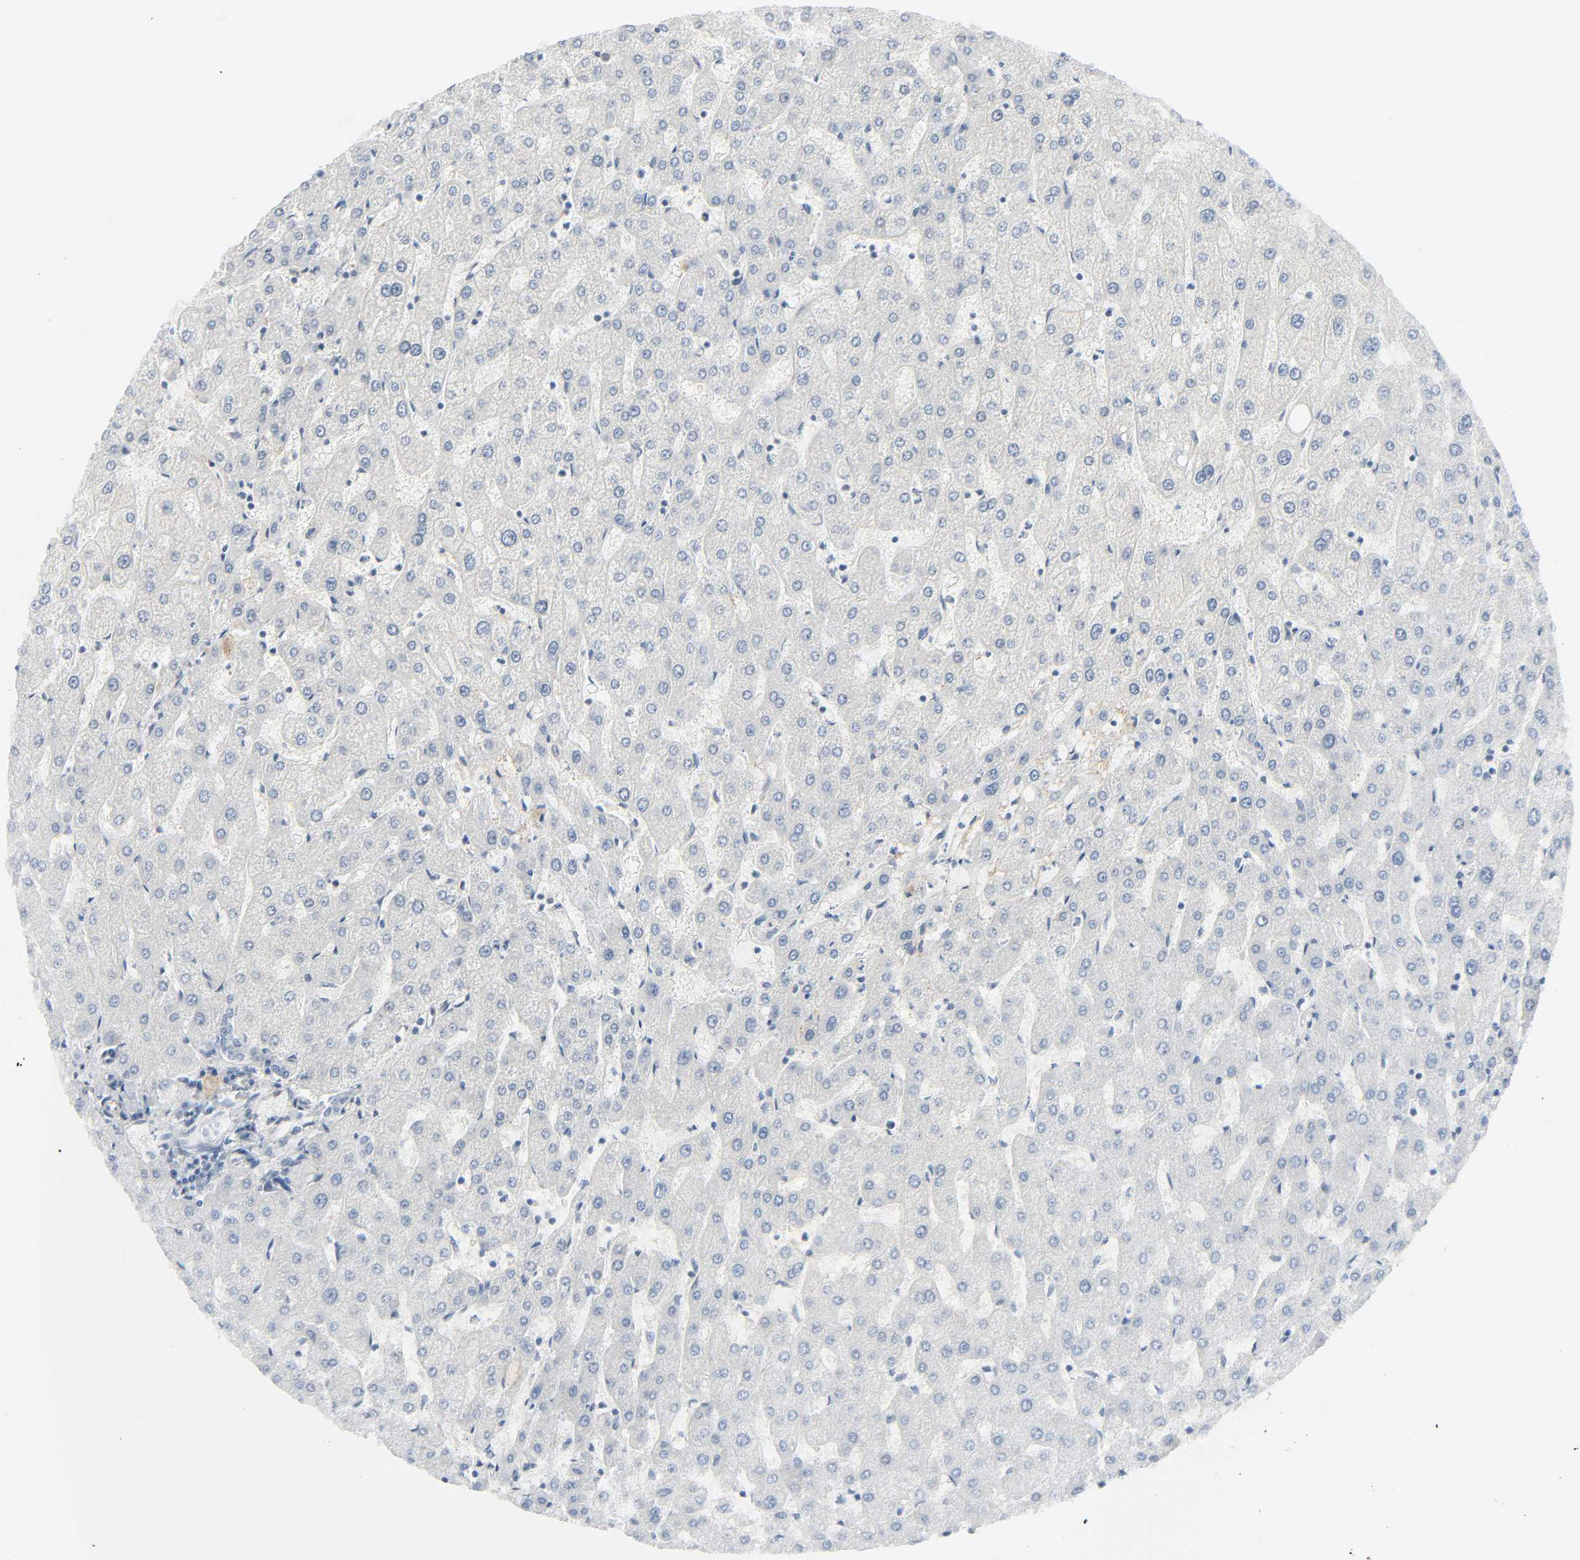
{"staining": {"intensity": "negative", "quantity": "none", "location": "none"}, "tissue": "liver", "cell_type": "Cholangiocytes", "image_type": "normal", "snomed": [{"axis": "morphology", "description": "Normal tissue, NOS"}, {"axis": "topography", "description": "Liver"}], "caption": "An IHC histopathology image of normal liver is shown. There is no staining in cholangiocytes of liver.", "gene": "ZBTB16", "patient": {"sex": "male", "age": 67}}